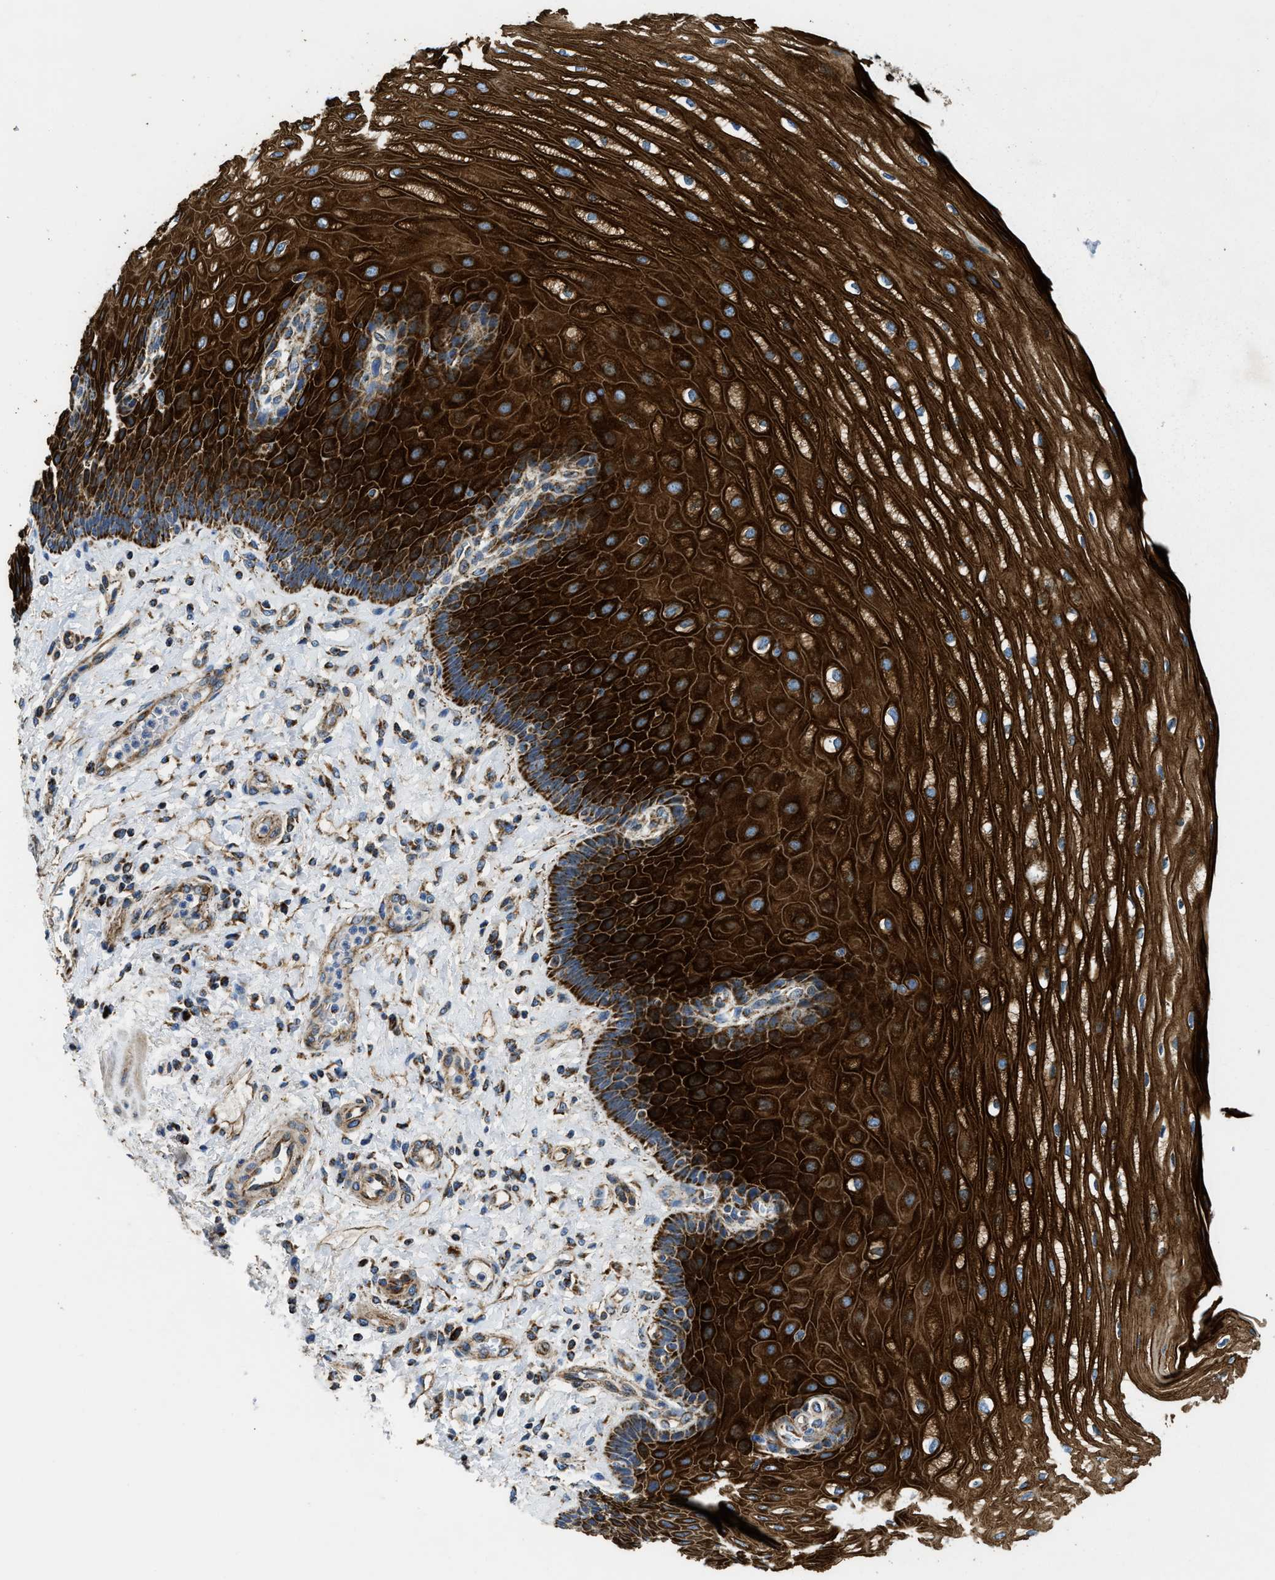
{"staining": {"intensity": "strong", "quantity": ">75%", "location": "cytoplasmic/membranous"}, "tissue": "esophagus", "cell_type": "Squamous epithelial cells", "image_type": "normal", "snomed": [{"axis": "morphology", "description": "Normal tissue, NOS"}, {"axis": "topography", "description": "Esophagus"}], "caption": "A brown stain labels strong cytoplasmic/membranous expression of a protein in squamous epithelial cells of unremarkable esophagus.", "gene": "STK33", "patient": {"sex": "male", "age": 54}}